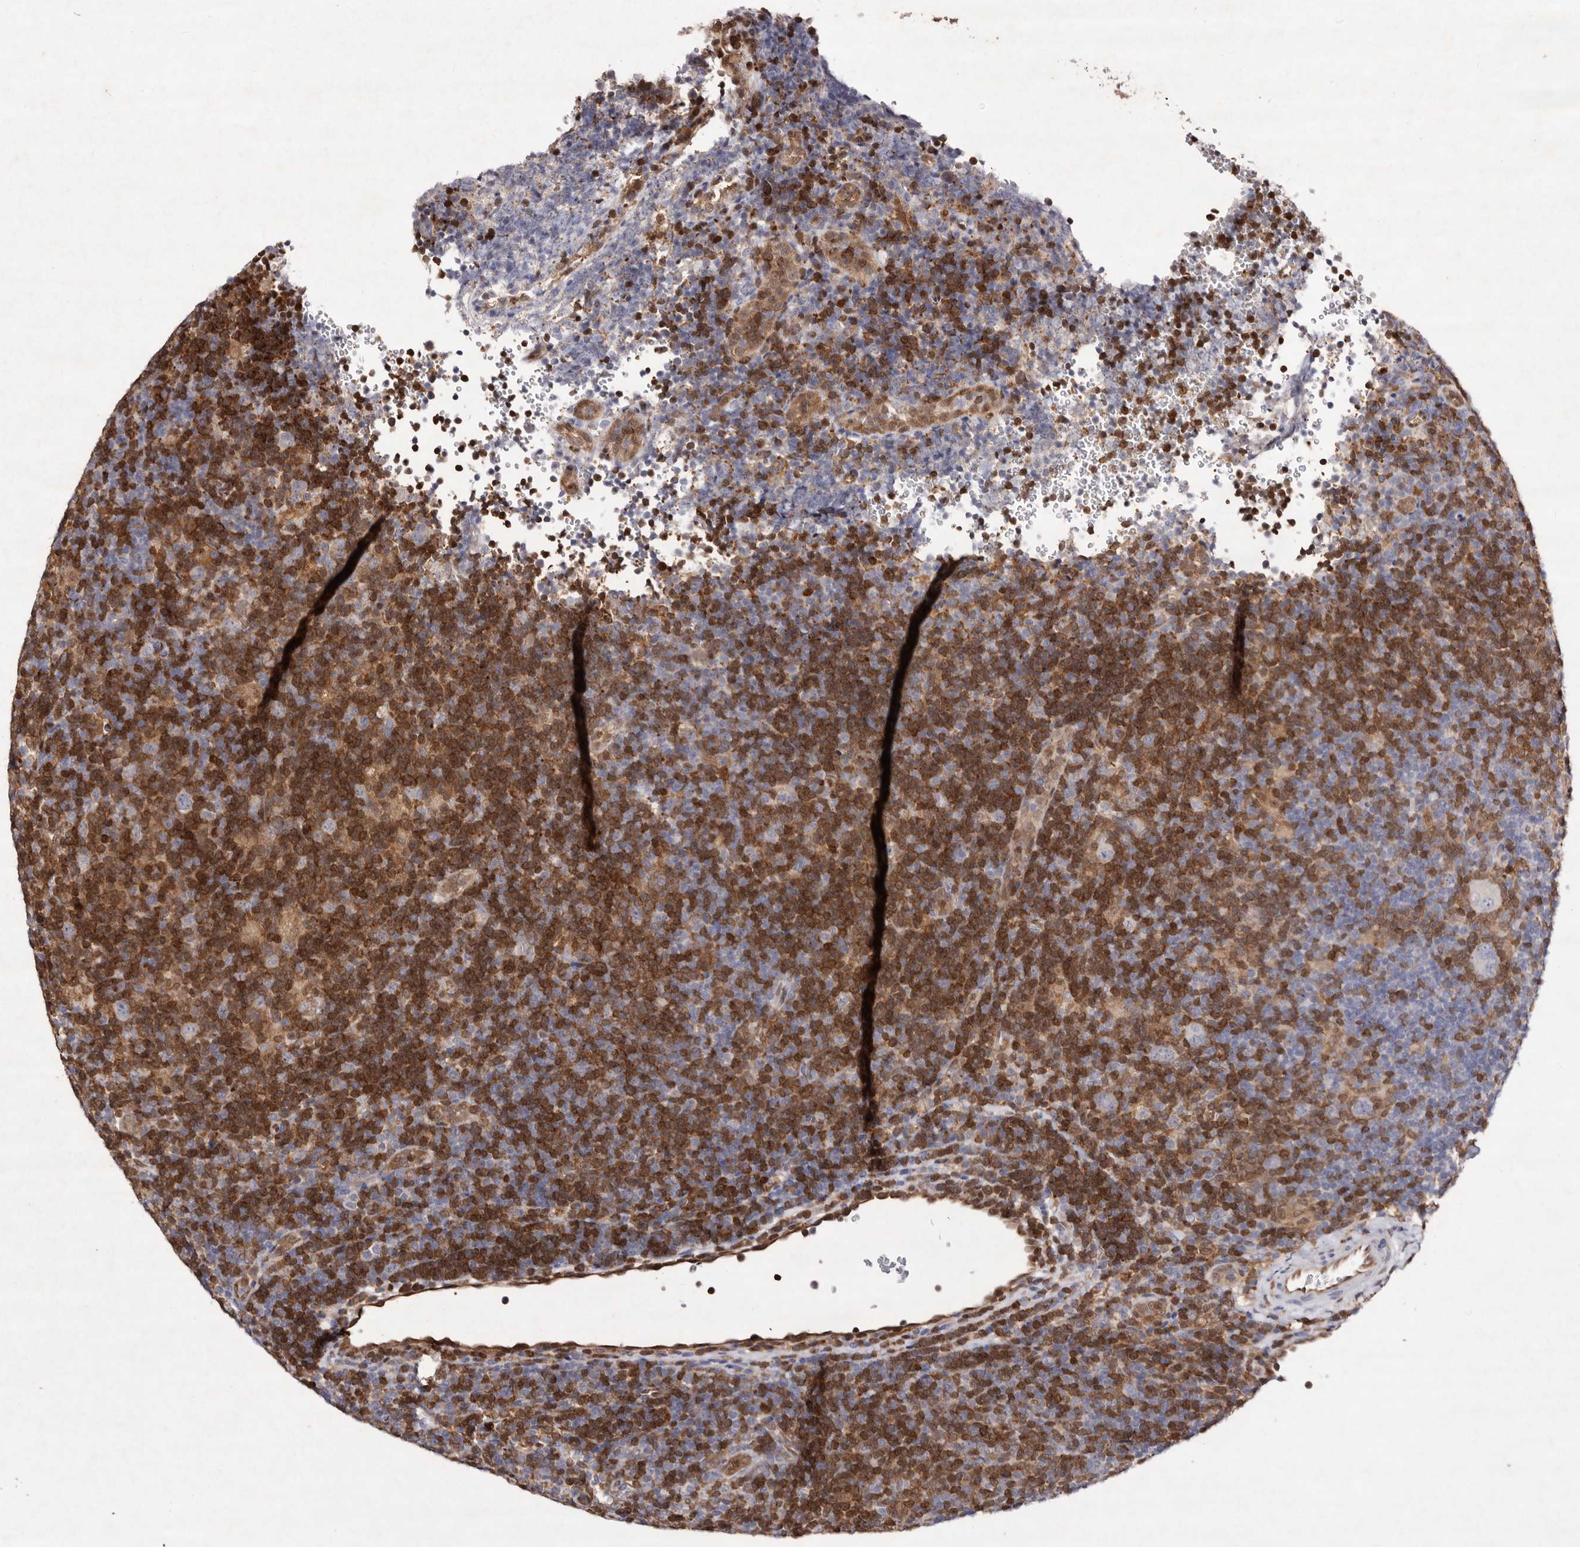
{"staining": {"intensity": "negative", "quantity": "none", "location": "none"}, "tissue": "lymphoma", "cell_type": "Tumor cells", "image_type": "cancer", "snomed": [{"axis": "morphology", "description": "Hodgkin's disease, NOS"}, {"axis": "topography", "description": "Lymph node"}], "caption": "A high-resolution histopathology image shows immunohistochemistry staining of Hodgkin's disease, which displays no significant positivity in tumor cells.", "gene": "GIMAP4", "patient": {"sex": "female", "age": 57}}